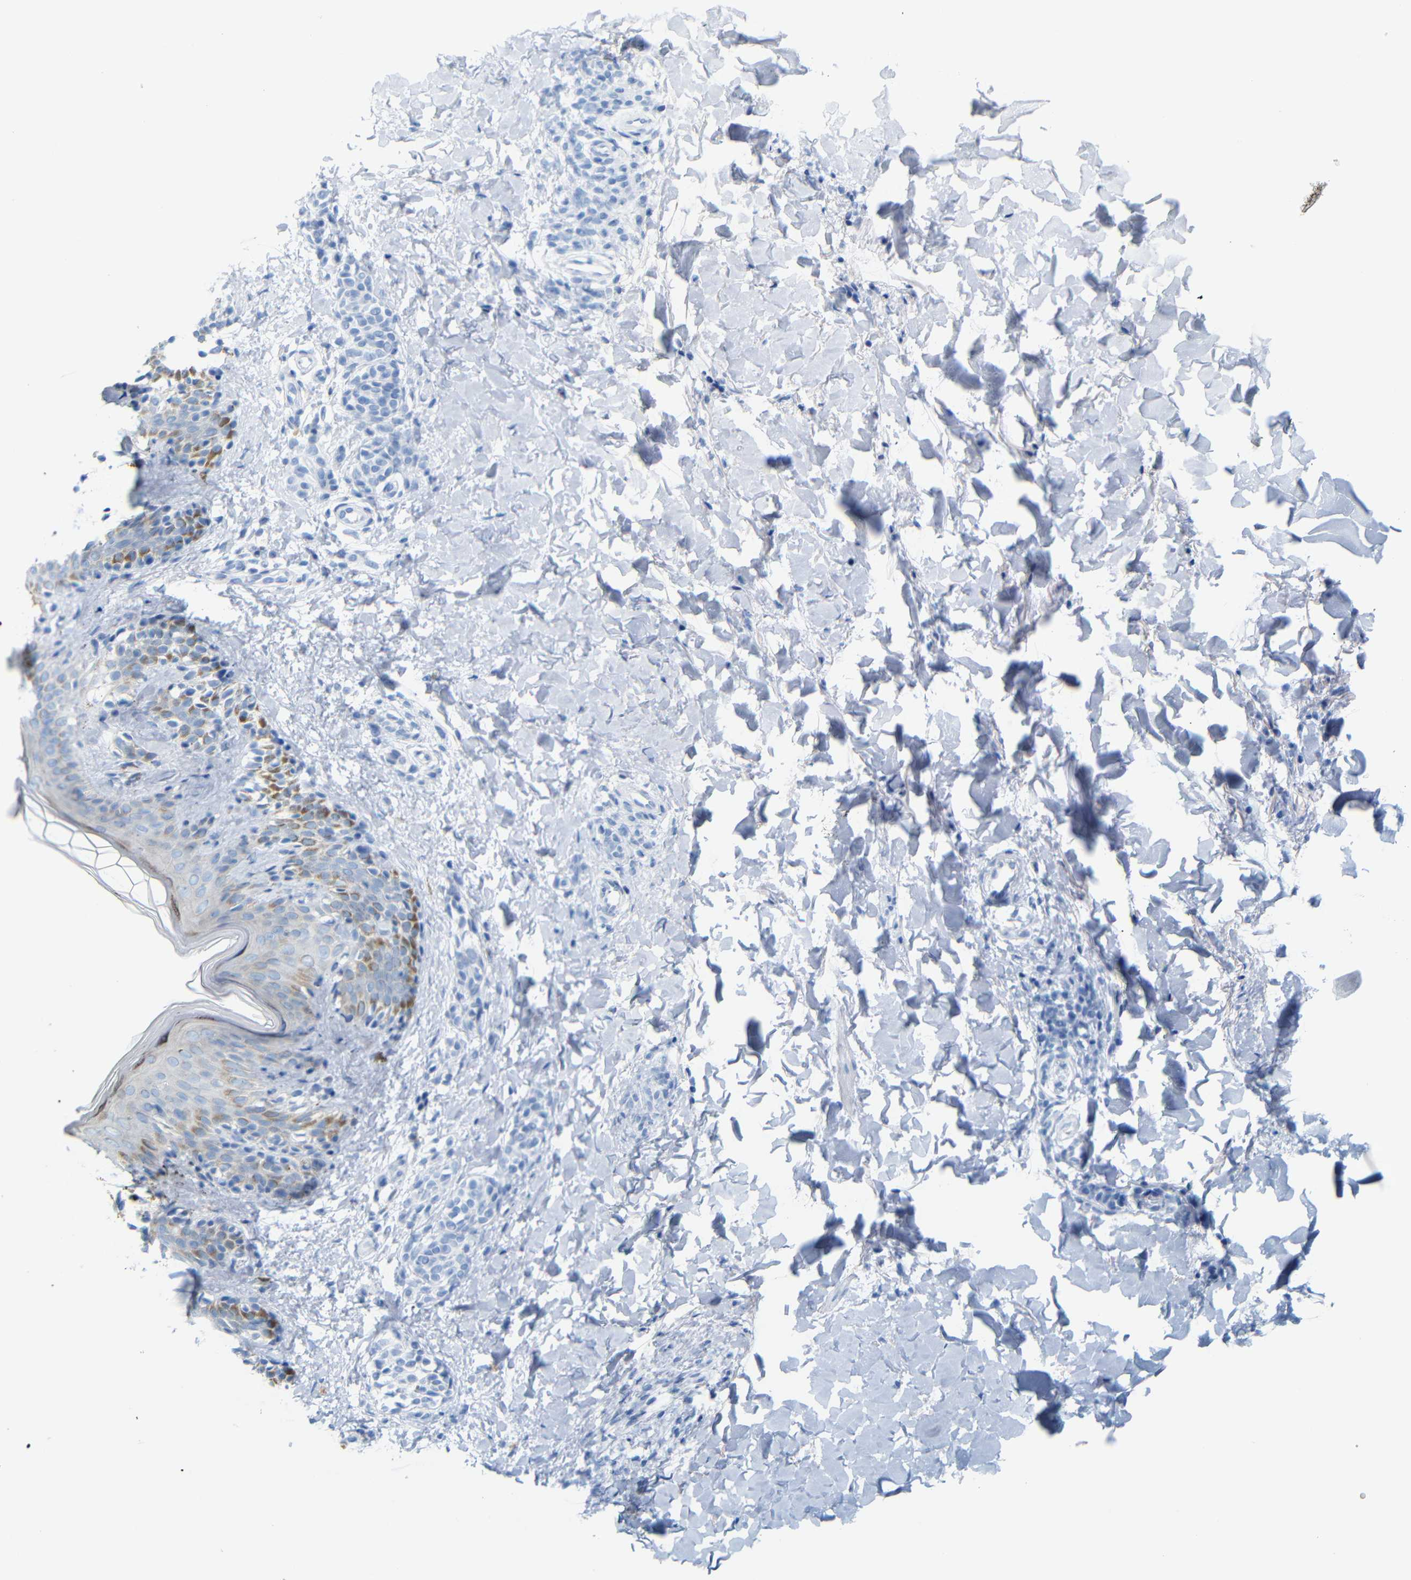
{"staining": {"intensity": "negative", "quantity": "none", "location": "none"}, "tissue": "skin", "cell_type": "Fibroblasts", "image_type": "normal", "snomed": [{"axis": "morphology", "description": "Normal tissue, NOS"}, {"axis": "topography", "description": "Skin"}], "caption": "IHC of normal human skin demonstrates no positivity in fibroblasts.", "gene": "FCRL1", "patient": {"sex": "male", "age": 16}}